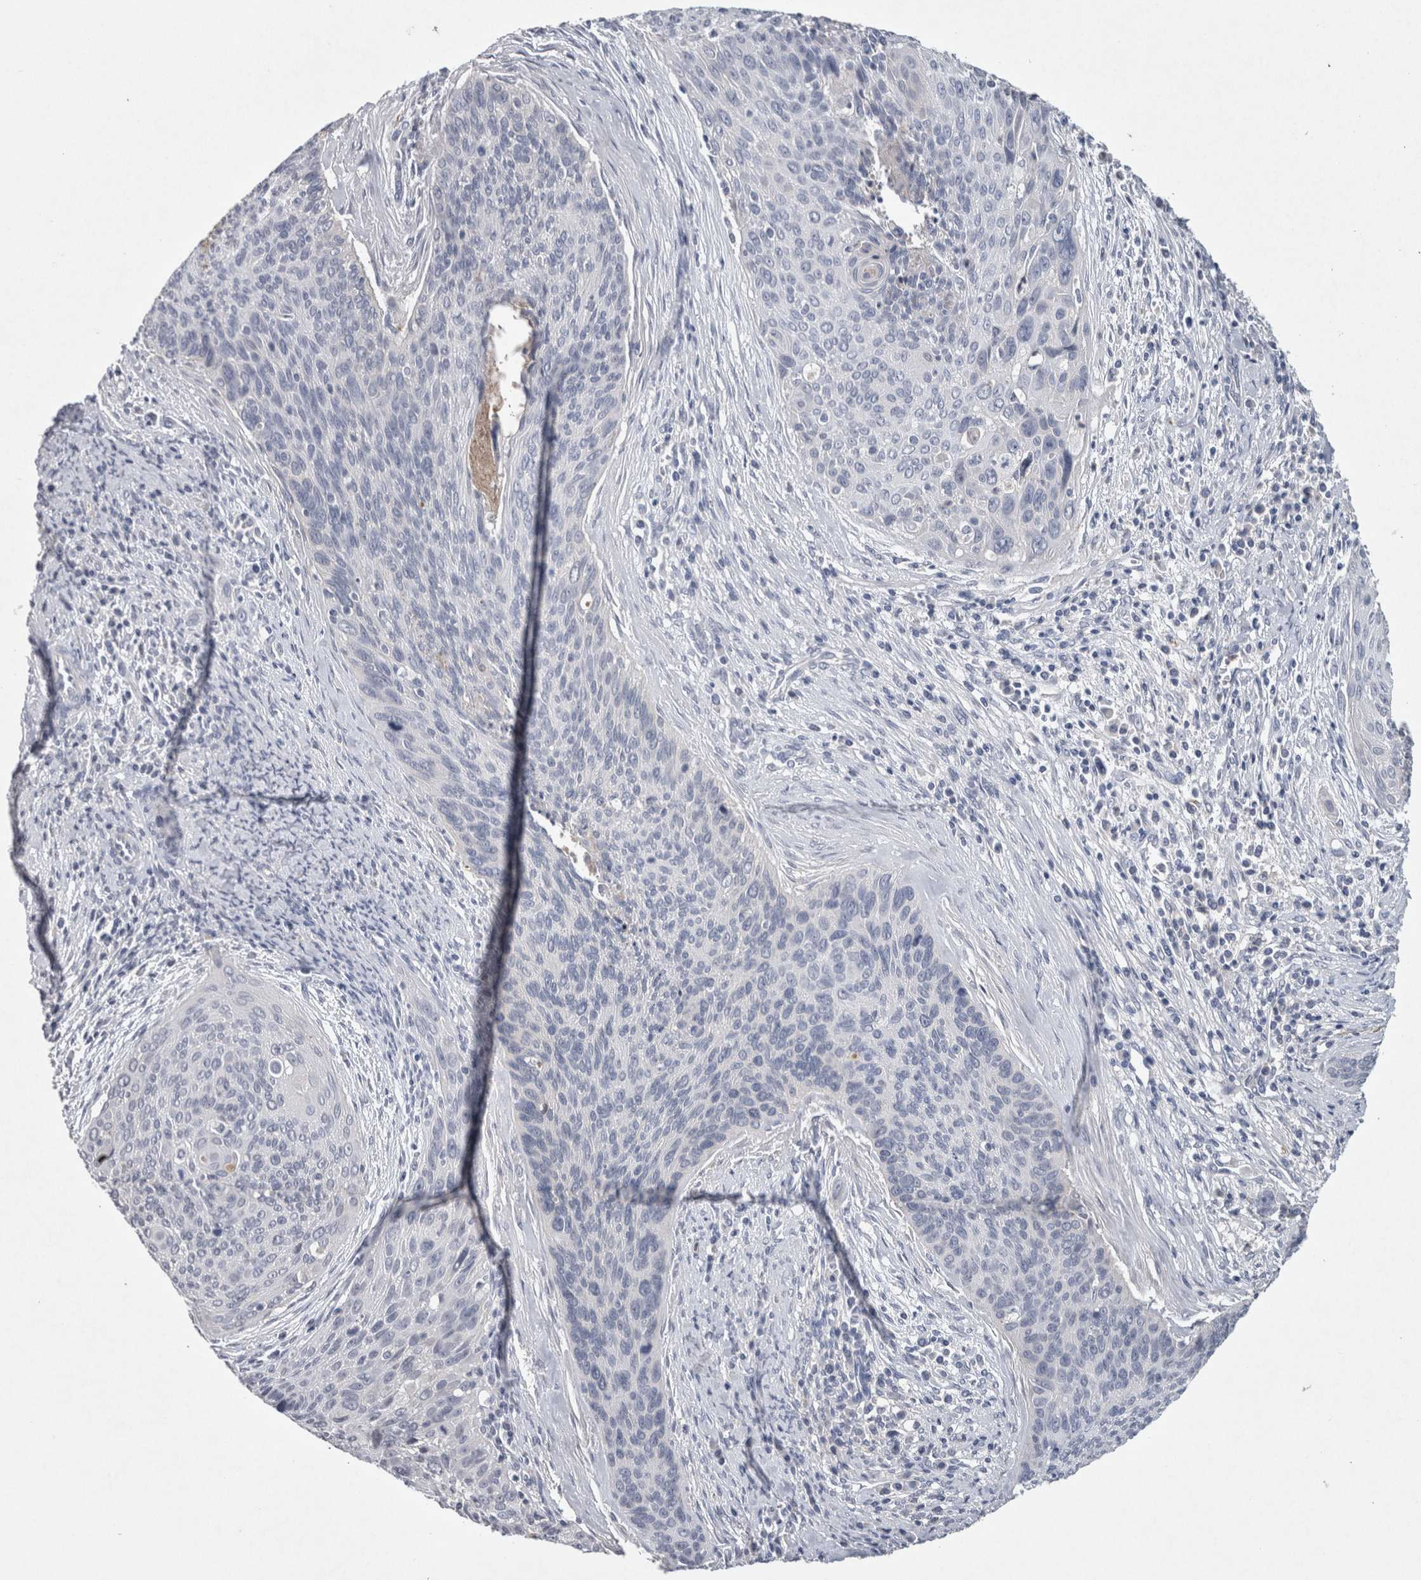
{"staining": {"intensity": "negative", "quantity": "none", "location": "none"}, "tissue": "cervical cancer", "cell_type": "Tumor cells", "image_type": "cancer", "snomed": [{"axis": "morphology", "description": "Squamous cell carcinoma, NOS"}, {"axis": "topography", "description": "Cervix"}], "caption": "A histopathology image of cervical squamous cell carcinoma stained for a protein demonstrates no brown staining in tumor cells. (DAB immunohistochemistry (IHC) with hematoxylin counter stain).", "gene": "HEXD", "patient": {"sex": "female", "age": 55}}